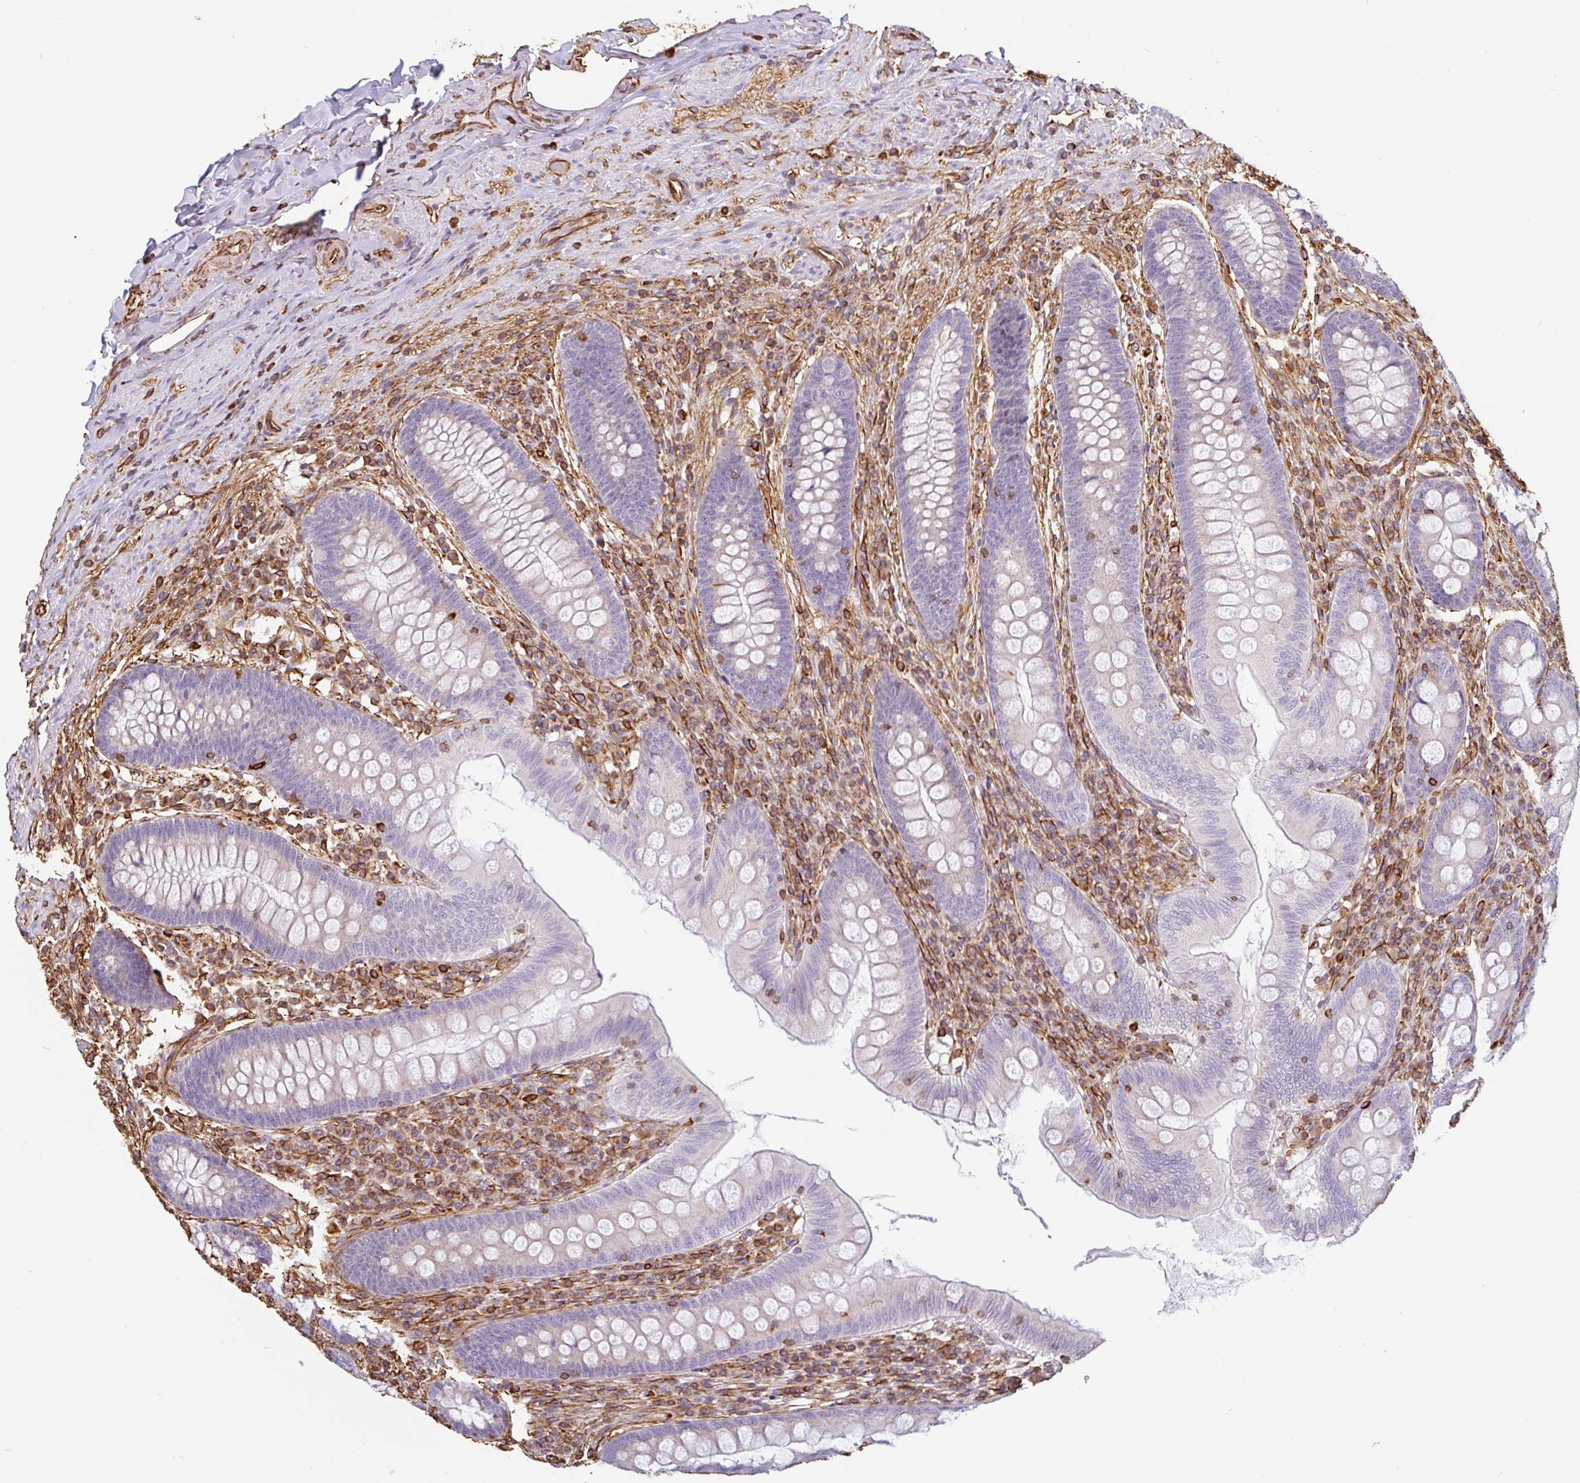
{"staining": {"intensity": "negative", "quantity": "none", "location": "none"}, "tissue": "appendix", "cell_type": "Glandular cells", "image_type": "normal", "snomed": [{"axis": "morphology", "description": "Normal tissue, NOS"}, {"axis": "topography", "description": "Appendix"}], "caption": "Immunohistochemical staining of benign appendix shows no significant expression in glandular cells. (Stains: DAB immunohistochemistry (IHC) with hematoxylin counter stain, Microscopy: brightfield microscopy at high magnification).", "gene": "PPFIA1", "patient": {"sex": "male", "age": 71}}